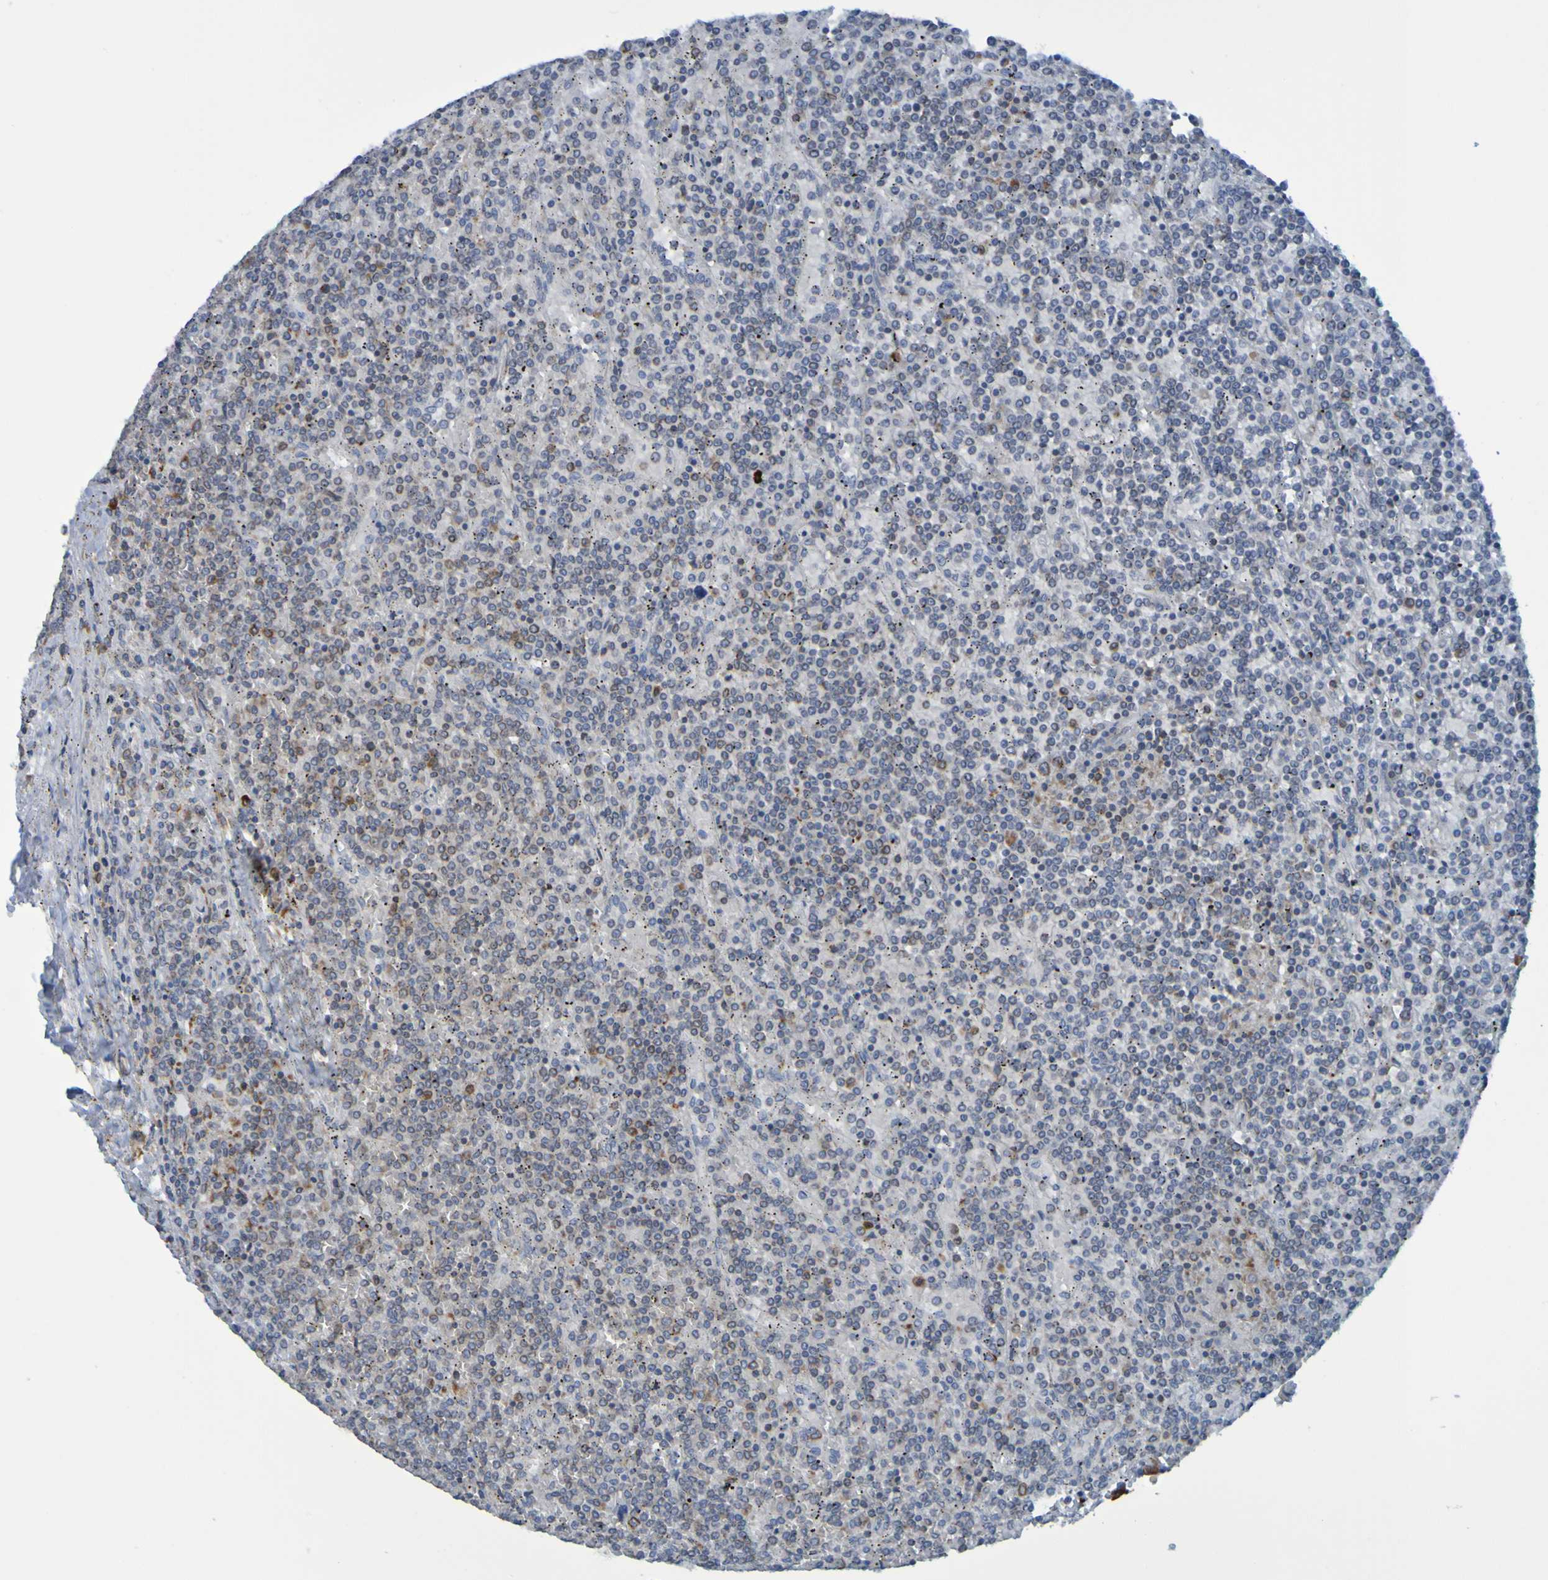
{"staining": {"intensity": "negative", "quantity": "none", "location": "none"}, "tissue": "lymphoma", "cell_type": "Tumor cells", "image_type": "cancer", "snomed": [{"axis": "morphology", "description": "Malignant lymphoma, non-Hodgkin's type, Low grade"}, {"axis": "topography", "description": "Spleen"}], "caption": "The image demonstrates no staining of tumor cells in malignant lymphoma, non-Hodgkin's type (low-grade).", "gene": "SSR1", "patient": {"sex": "female", "age": 19}}